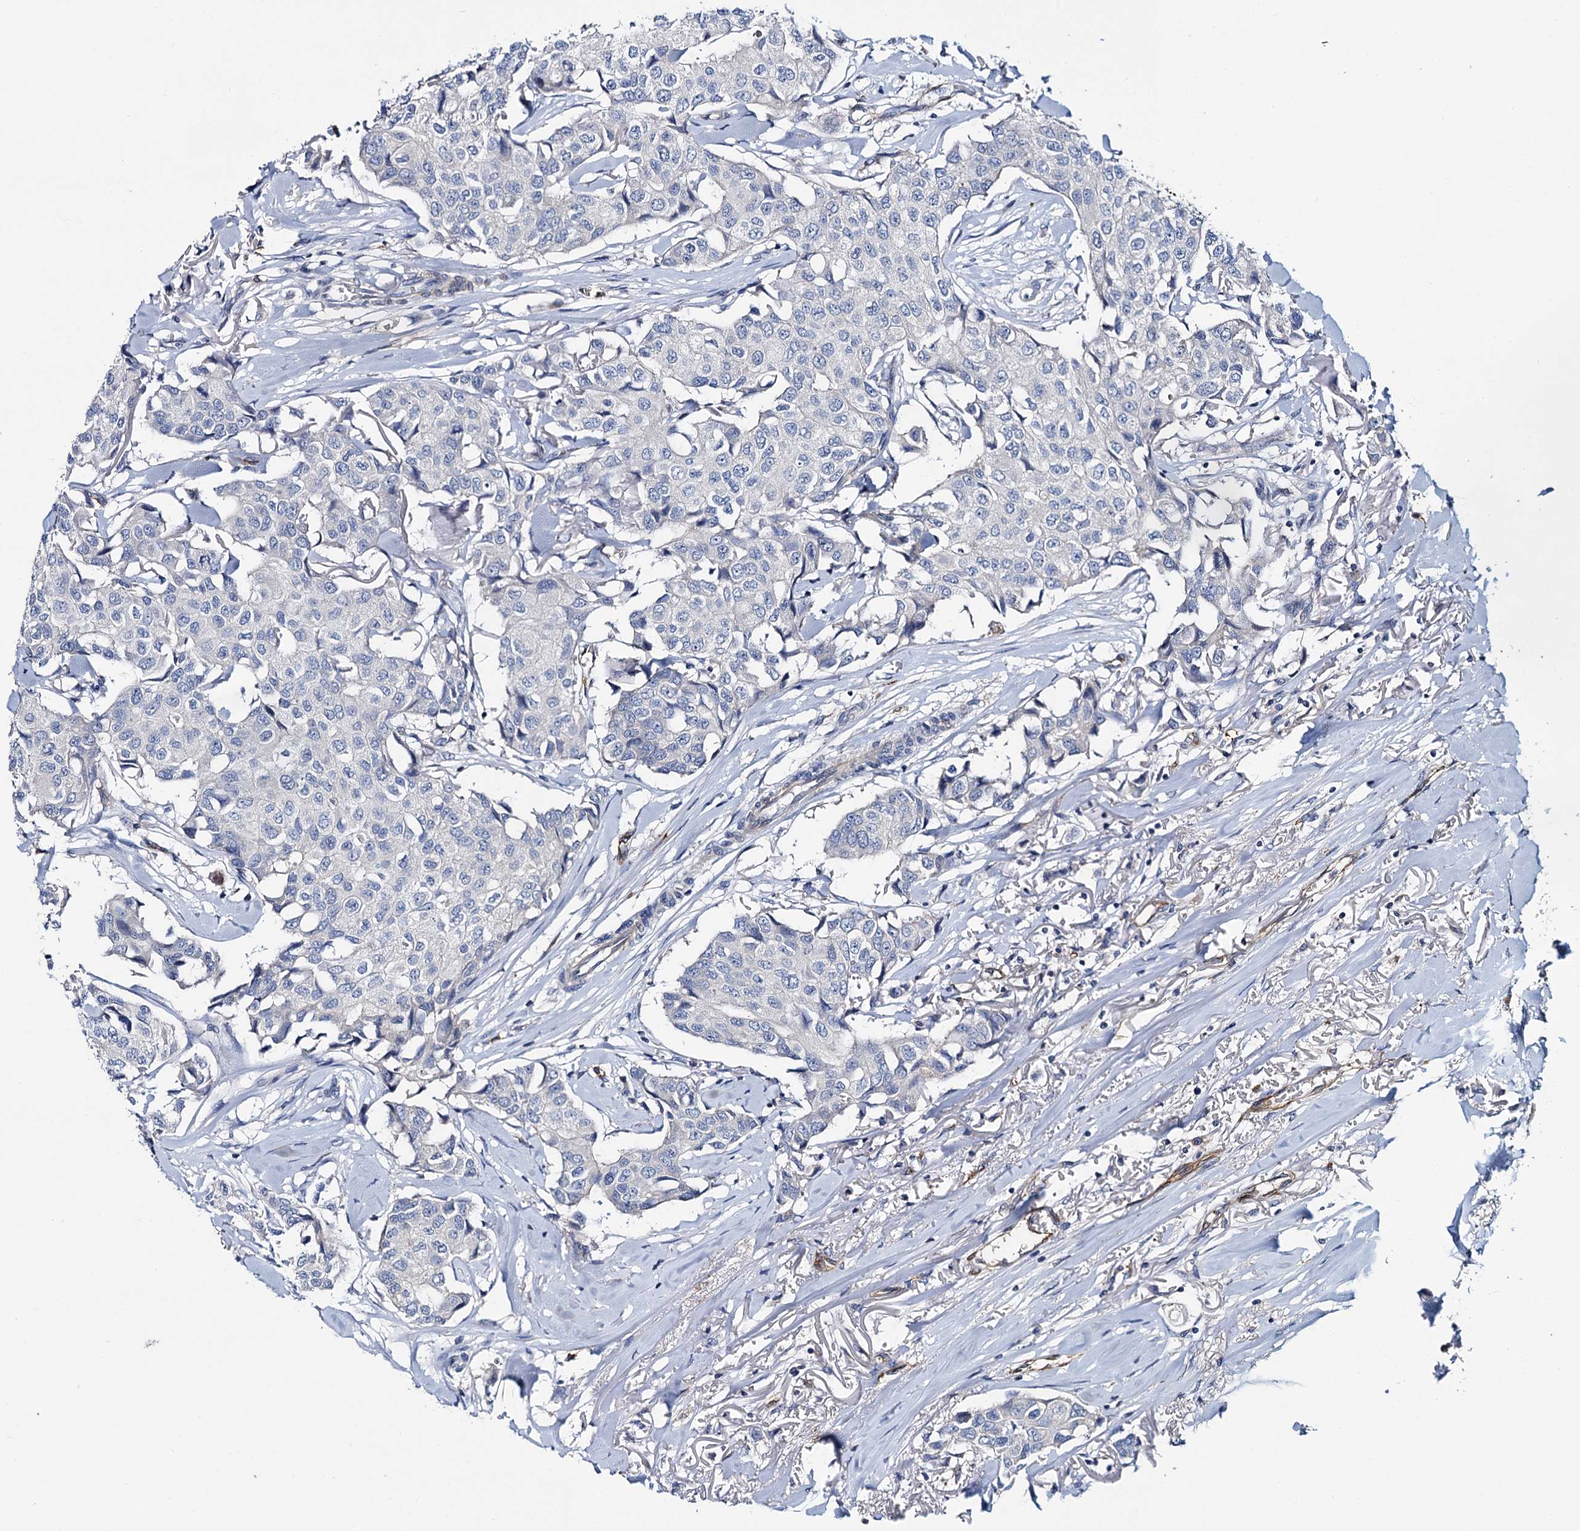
{"staining": {"intensity": "negative", "quantity": "none", "location": "none"}, "tissue": "breast cancer", "cell_type": "Tumor cells", "image_type": "cancer", "snomed": [{"axis": "morphology", "description": "Duct carcinoma"}, {"axis": "topography", "description": "Breast"}], "caption": "Tumor cells are negative for brown protein staining in breast cancer (invasive ductal carcinoma).", "gene": "CACNA1C", "patient": {"sex": "female", "age": 80}}